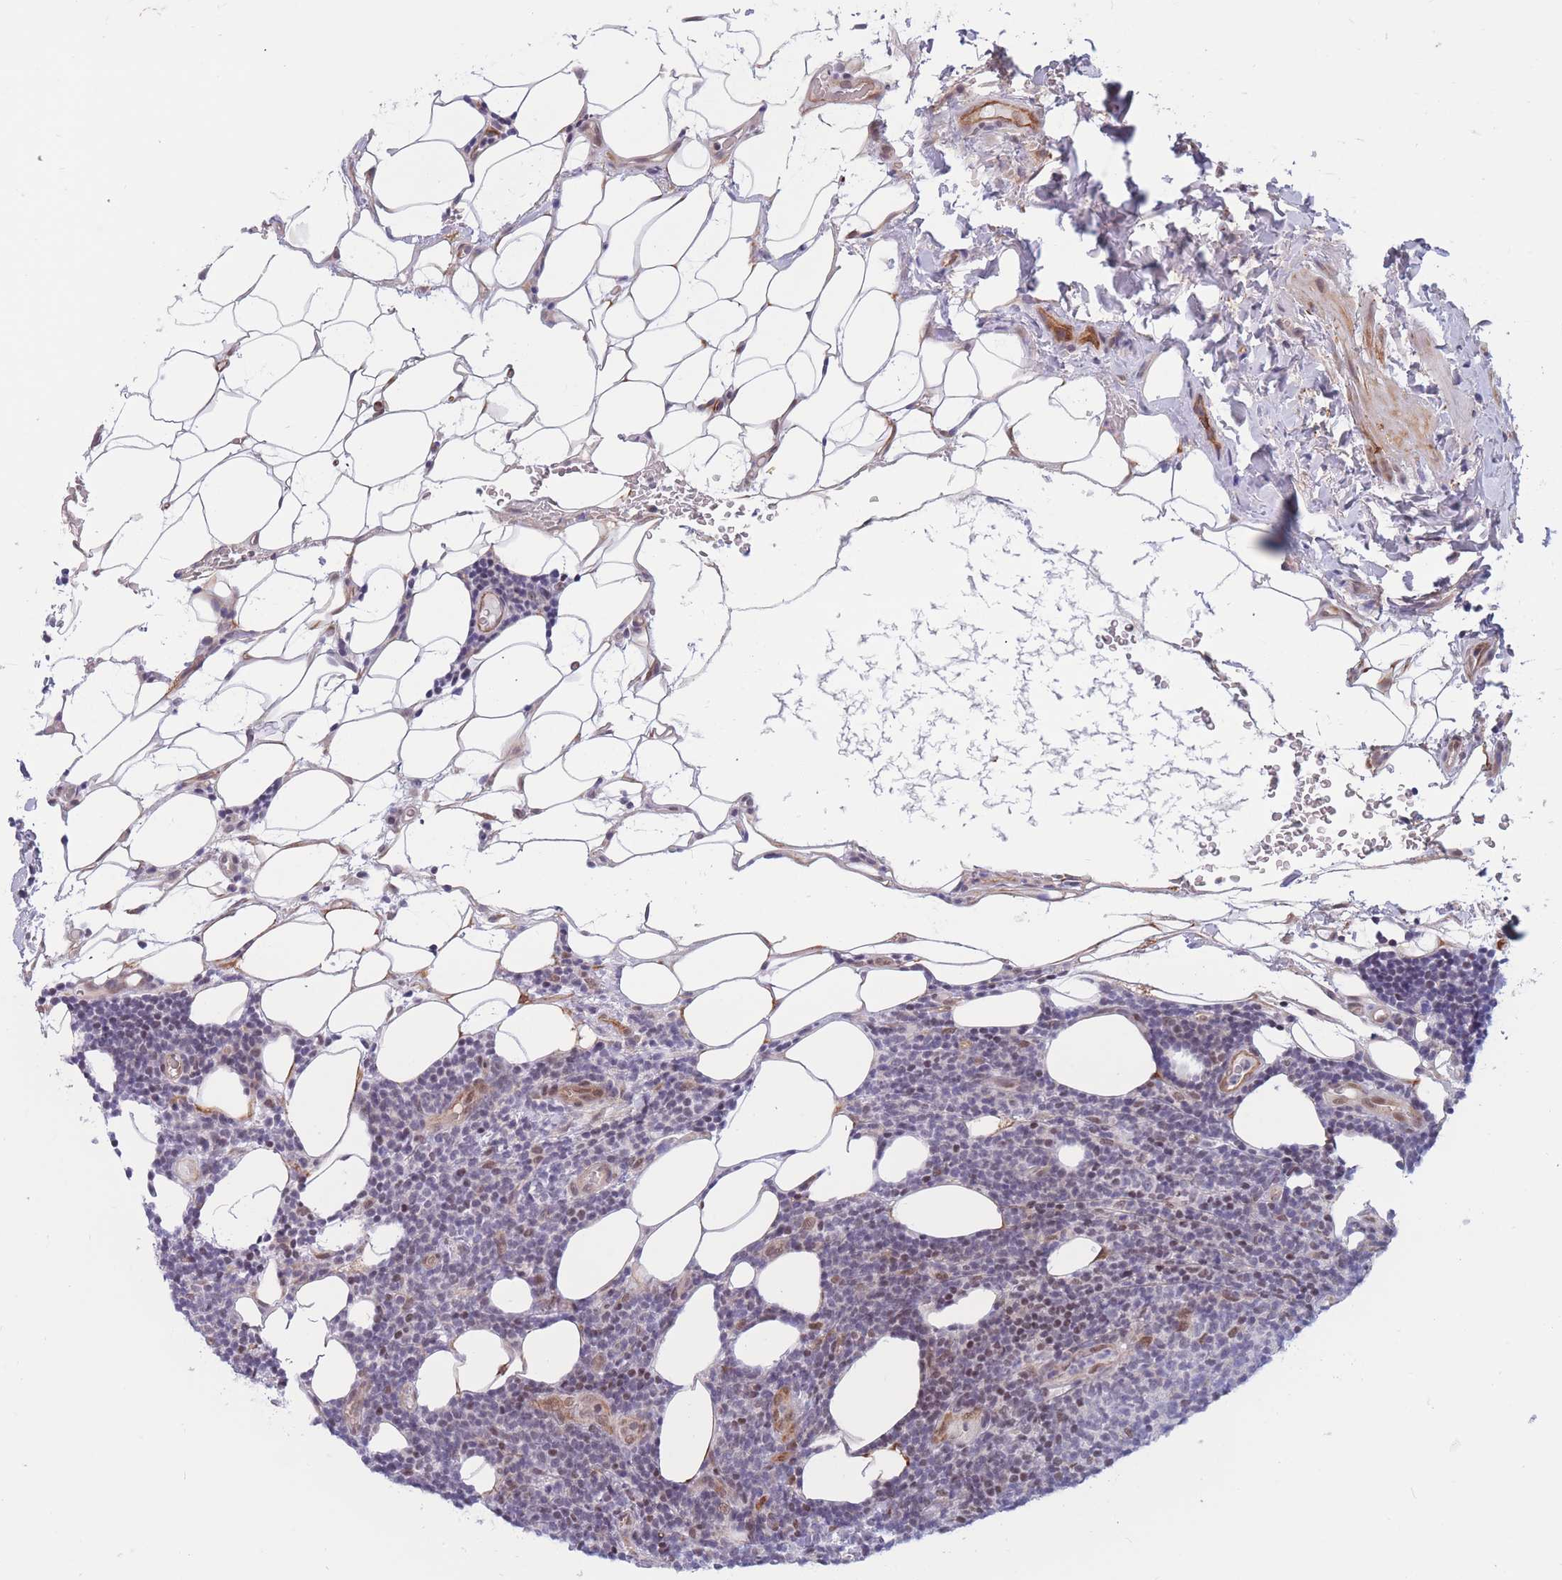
{"staining": {"intensity": "negative", "quantity": "none", "location": "none"}, "tissue": "lymphoma", "cell_type": "Tumor cells", "image_type": "cancer", "snomed": [{"axis": "morphology", "description": "Malignant lymphoma, non-Hodgkin's type, Low grade"}, {"axis": "topography", "description": "Lymph node"}], "caption": "Lymphoma was stained to show a protein in brown. There is no significant expression in tumor cells. The staining was performed using DAB (3,3'-diaminobenzidine) to visualize the protein expression in brown, while the nuclei were stained in blue with hematoxylin (Magnification: 20x).", "gene": "BCL9L", "patient": {"sex": "male", "age": 66}}